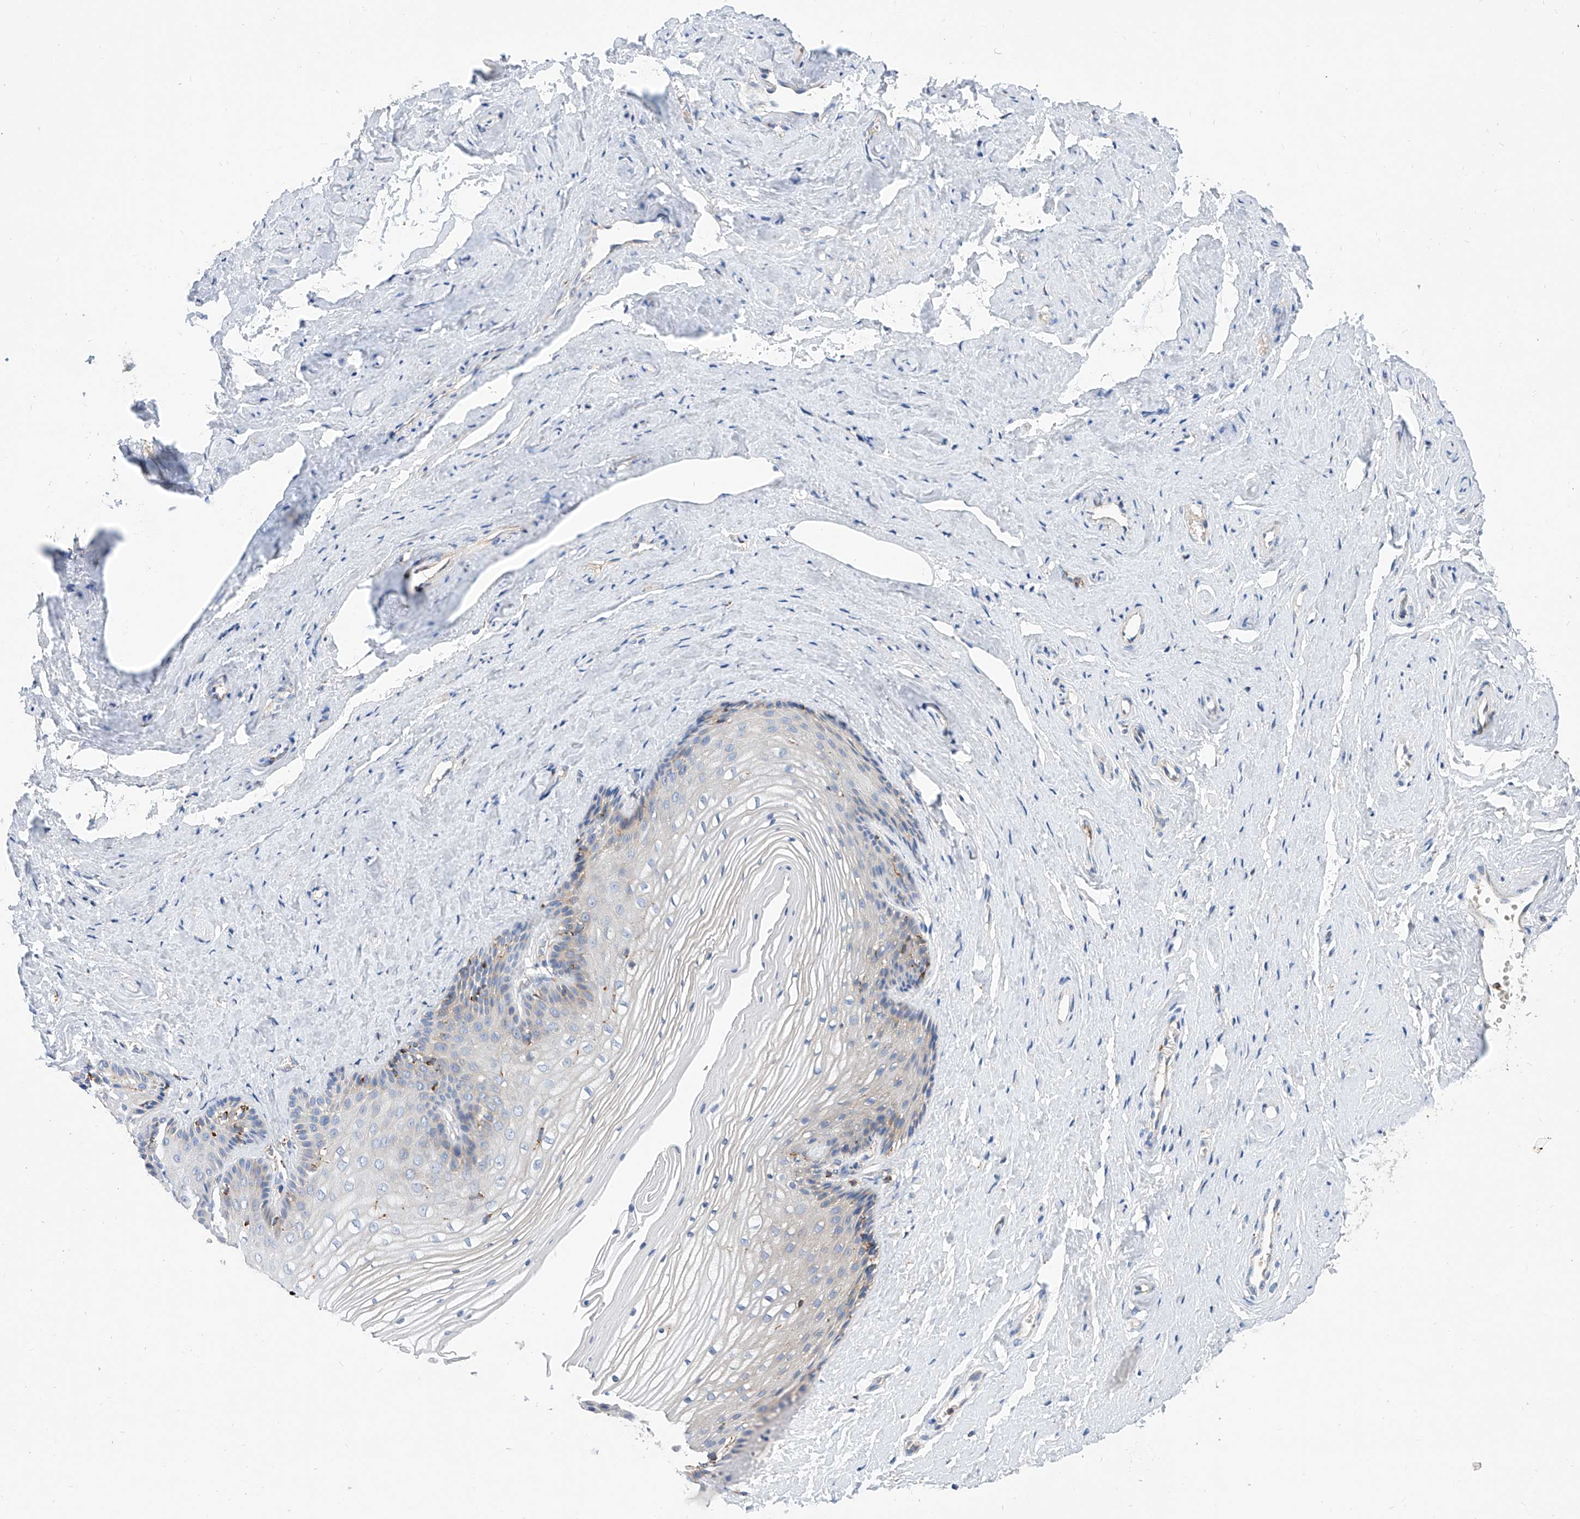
{"staining": {"intensity": "negative", "quantity": "none", "location": "none"}, "tissue": "vagina", "cell_type": "Squamous epithelial cells", "image_type": "normal", "snomed": [{"axis": "morphology", "description": "Normal tissue, NOS"}, {"axis": "topography", "description": "Vagina"}, {"axis": "topography", "description": "Cervix"}], "caption": "Micrograph shows no significant protein positivity in squamous epithelial cells of benign vagina. Nuclei are stained in blue.", "gene": "CPNE5", "patient": {"sex": "female", "age": 40}}